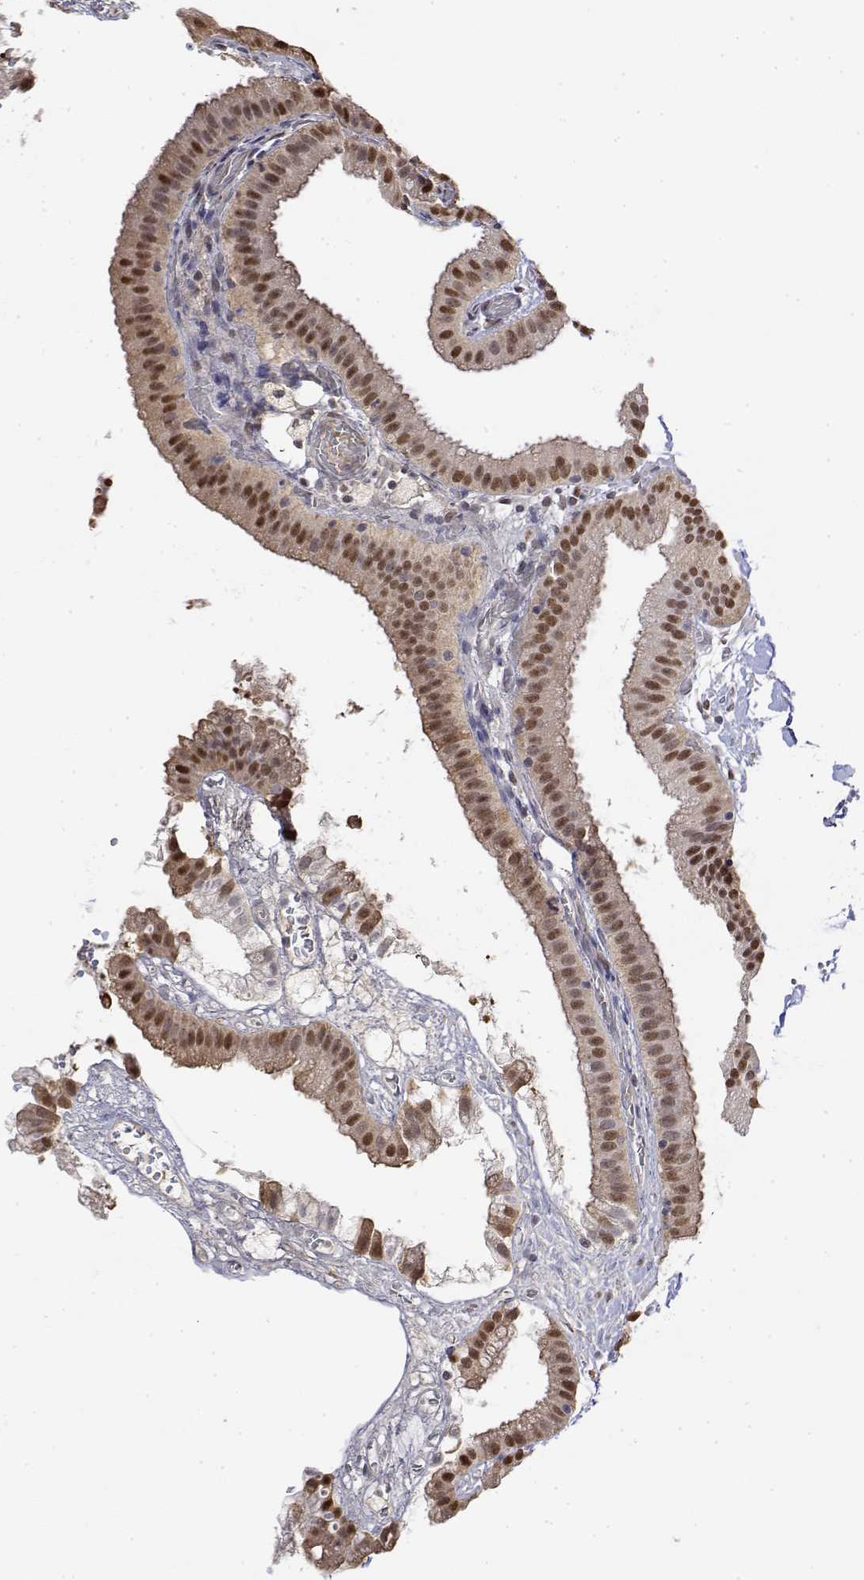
{"staining": {"intensity": "moderate", "quantity": ">75%", "location": "nuclear"}, "tissue": "gallbladder", "cell_type": "Glandular cells", "image_type": "normal", "snomed": [{"axis": "morphology", "description": "Normal tissue, NOS"}, {"axis": "topography", "description": "Gallbladder"}], "caption": "Immunohistochemistry image of benign gallbladder stained for a protein (brown), which displays medium levels of moderate nuclear staining in approximately >75% of glandular cells.", "gene": "TPI1", "patient": {"sex": "female", "age": 63}}